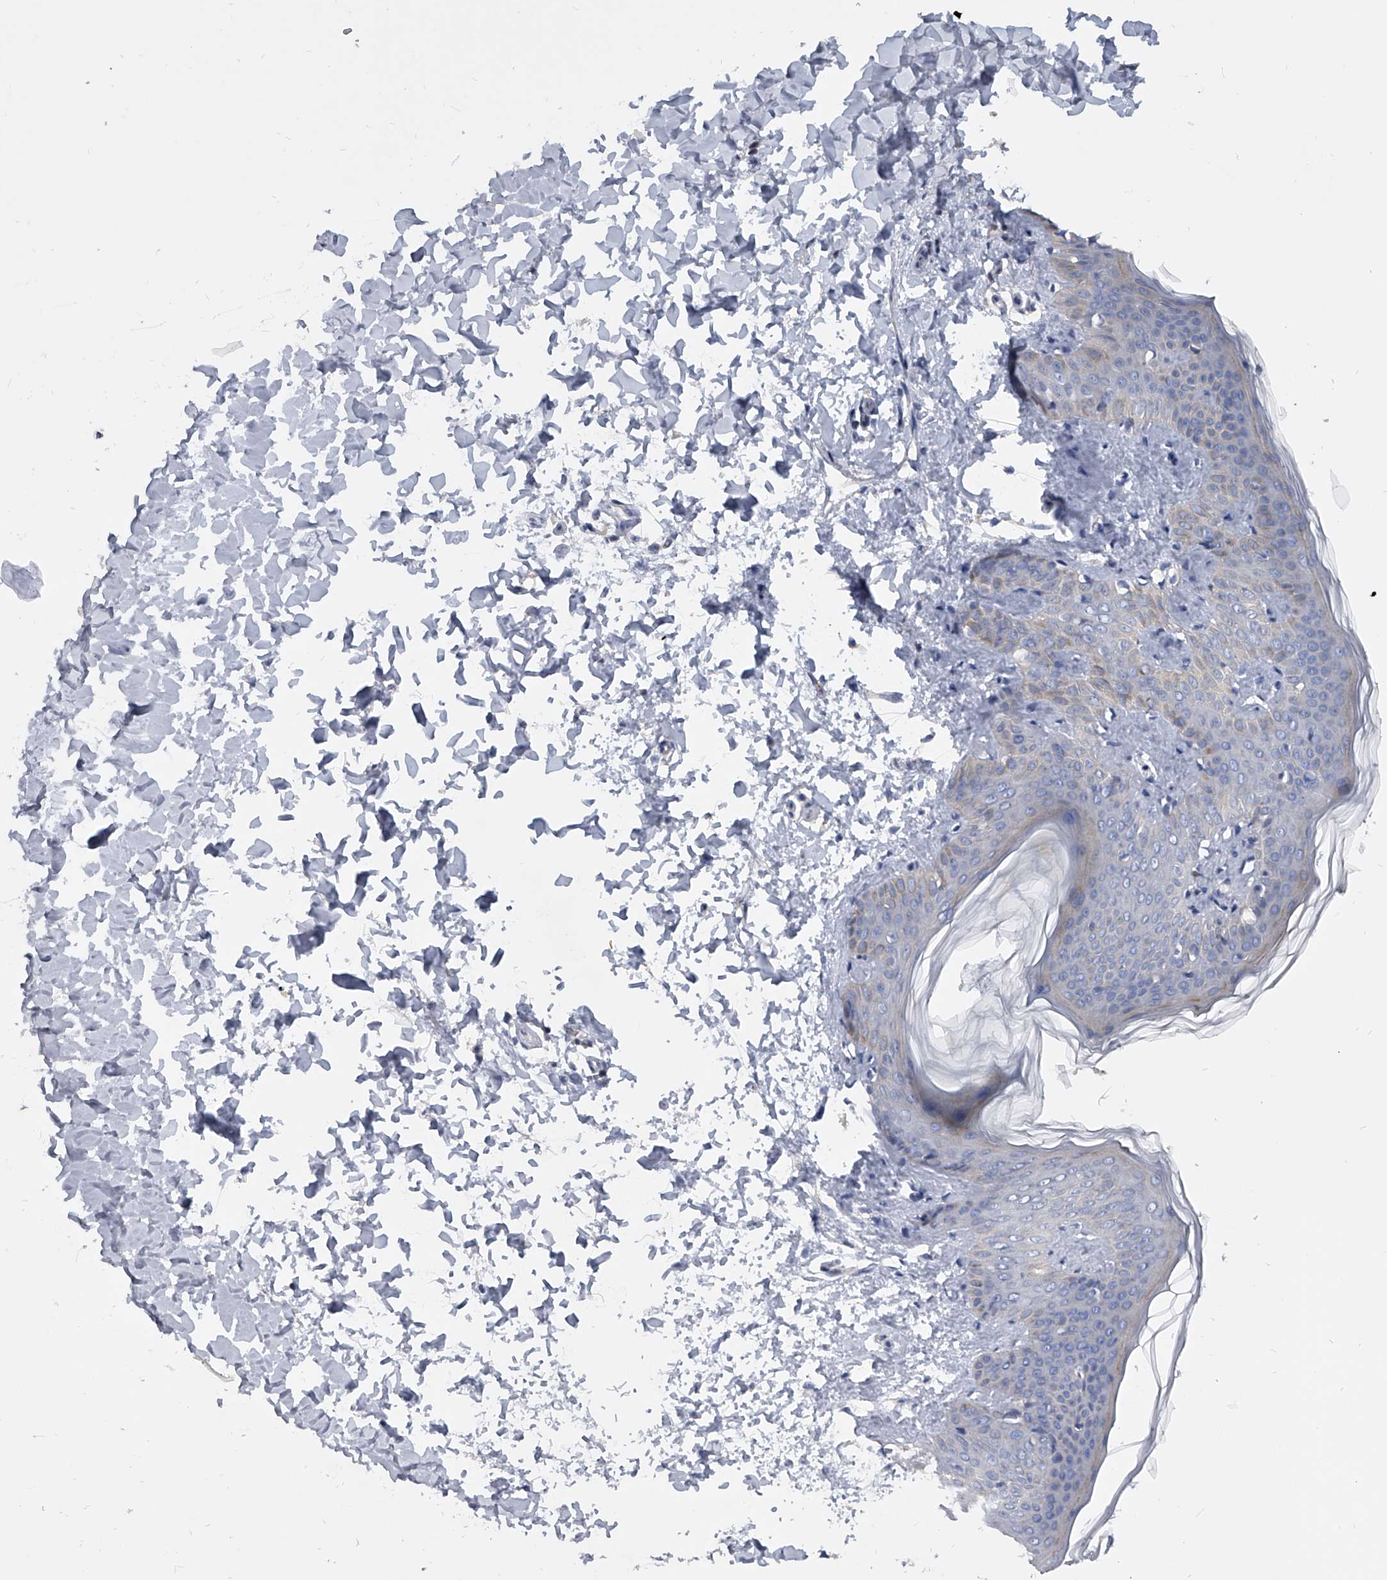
{"staining": {"intensity": "negative", "quantity": "none", "location": "none"}, "tissue": "skin", "cell_type": "Fibroblasts", "image_type": "normal", "snomed": [{"axis": "morphology", "description": "Normal tissue, NOS"}, {"axis": "topography", "description": "Skin"}], "caption": "Fibroblasts are negative for protein expression in unremarkable human skin. (Stains: DAB (3,3'-diaminobenzidine) immunohistochemistry (IHC) with hematoxylin counter stain, Microscopy: brightfield microscopy at high magnification).", "gene": "SPP1", "patient": {"sex": "female", "age": 17}}